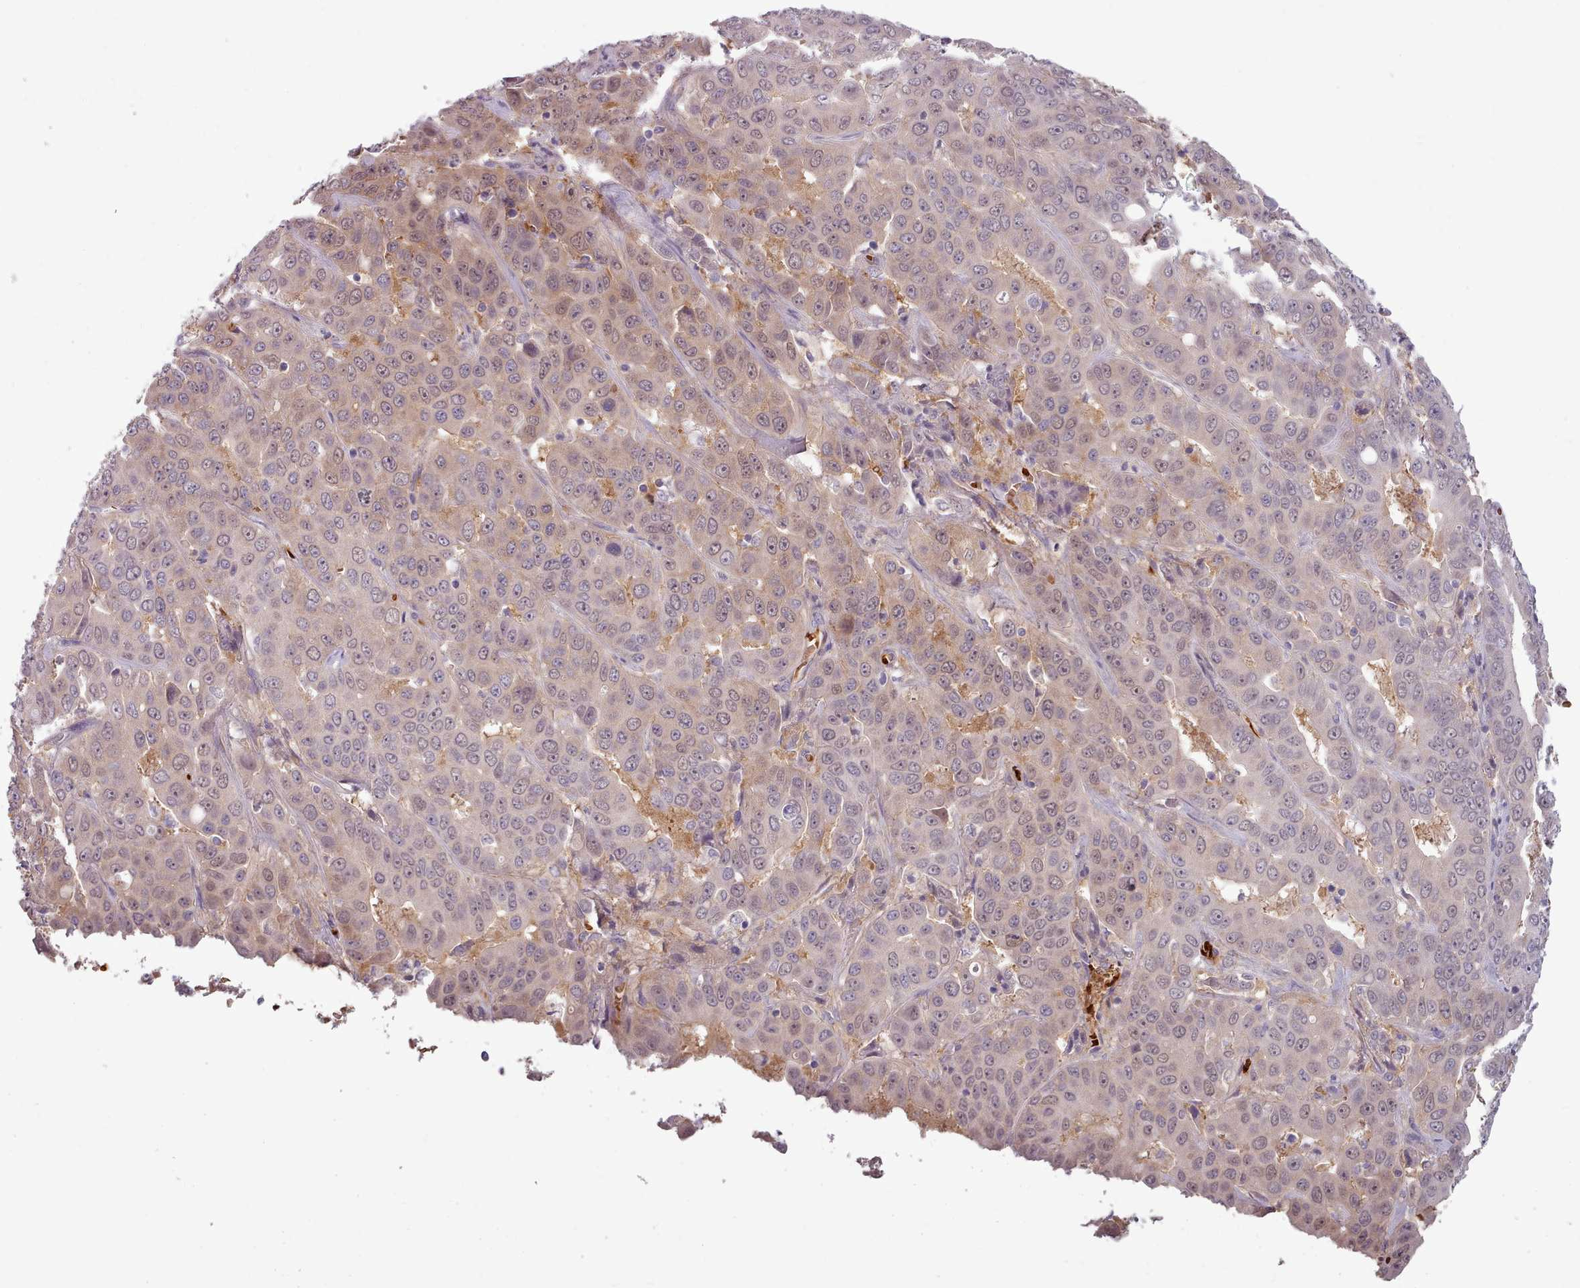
{"staining": {"intensity": "weak", "quantity": "25%-75%", "location": "cytoplasmic/membranous,nuclear"}, "tissue": "liver cancer", "cell_type": "Tumor cells", "image_type": "cancer", "snomed": [{"axis": "morphology", "description": "Cholangiocarcinoma"}, {"axis": "topography", "description": "Liver"}], "caption": "This image shows immunohistochemistry (IHC) staining of liver cancer (cholangiocarcinoma), with low weak cytoplasmic/membranous and nuclear expression in about 25%-75% of tumor cells.", "gene": "CLNS1A", "patient": {"sex": "female", "age": 52}}